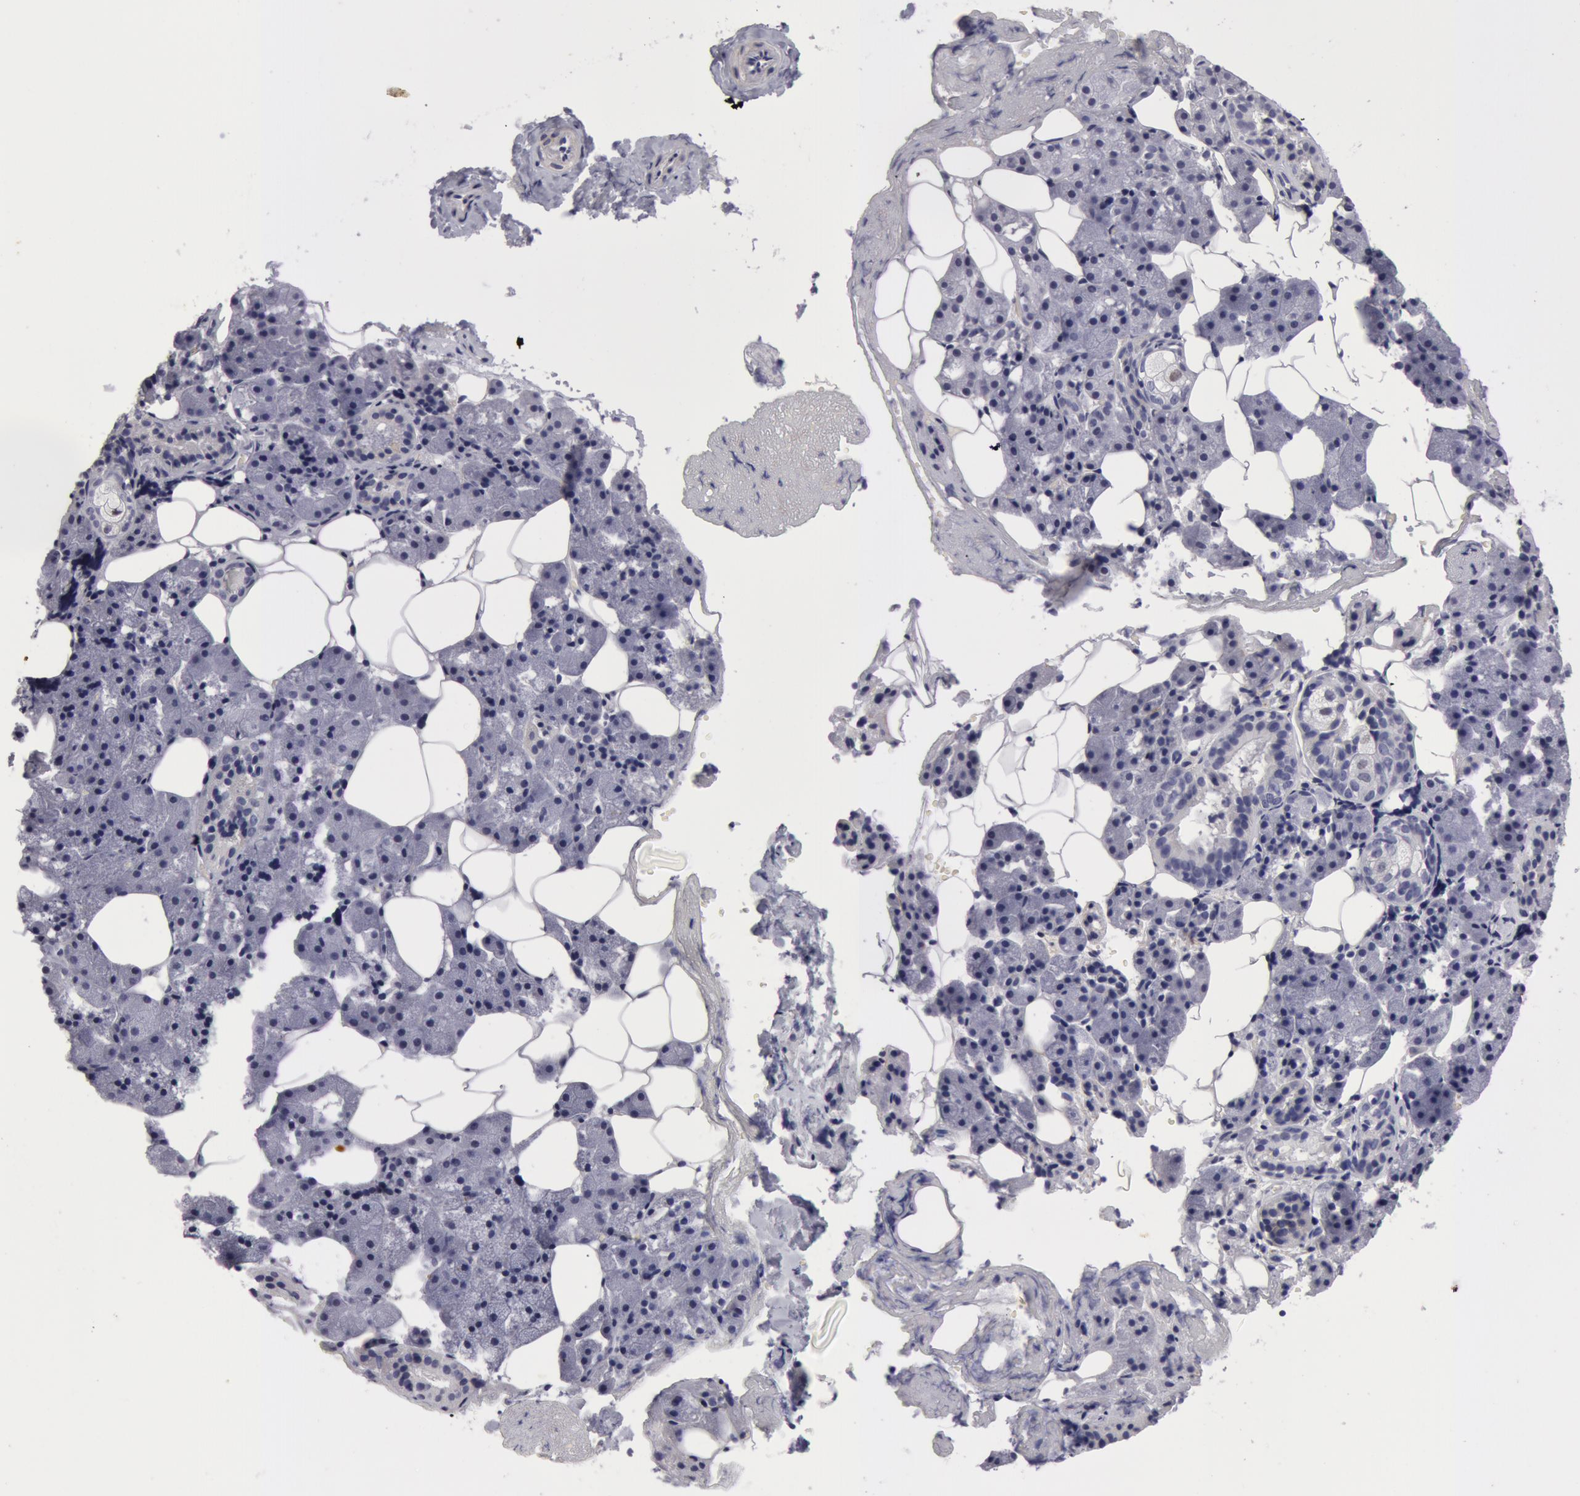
{"staining": {"intensity": "negative", "quantity": "none", "location": "none"}, "tissue": "salivary gland", "cell_type": "Glandular cells", "image_type": "normal", "snomed": [{"axis": "morphology", "description": "Normal tissue, NOS"}, {"axis": "topography", "description": "Salivary gland"}], "caption": "Human salivary gland stained for a protein using immunohistochemistry (IHC) exhibits no staining in glandular cells.", "gene": "NLGN4X", "patient": {"sex": "female", "age": 55}}